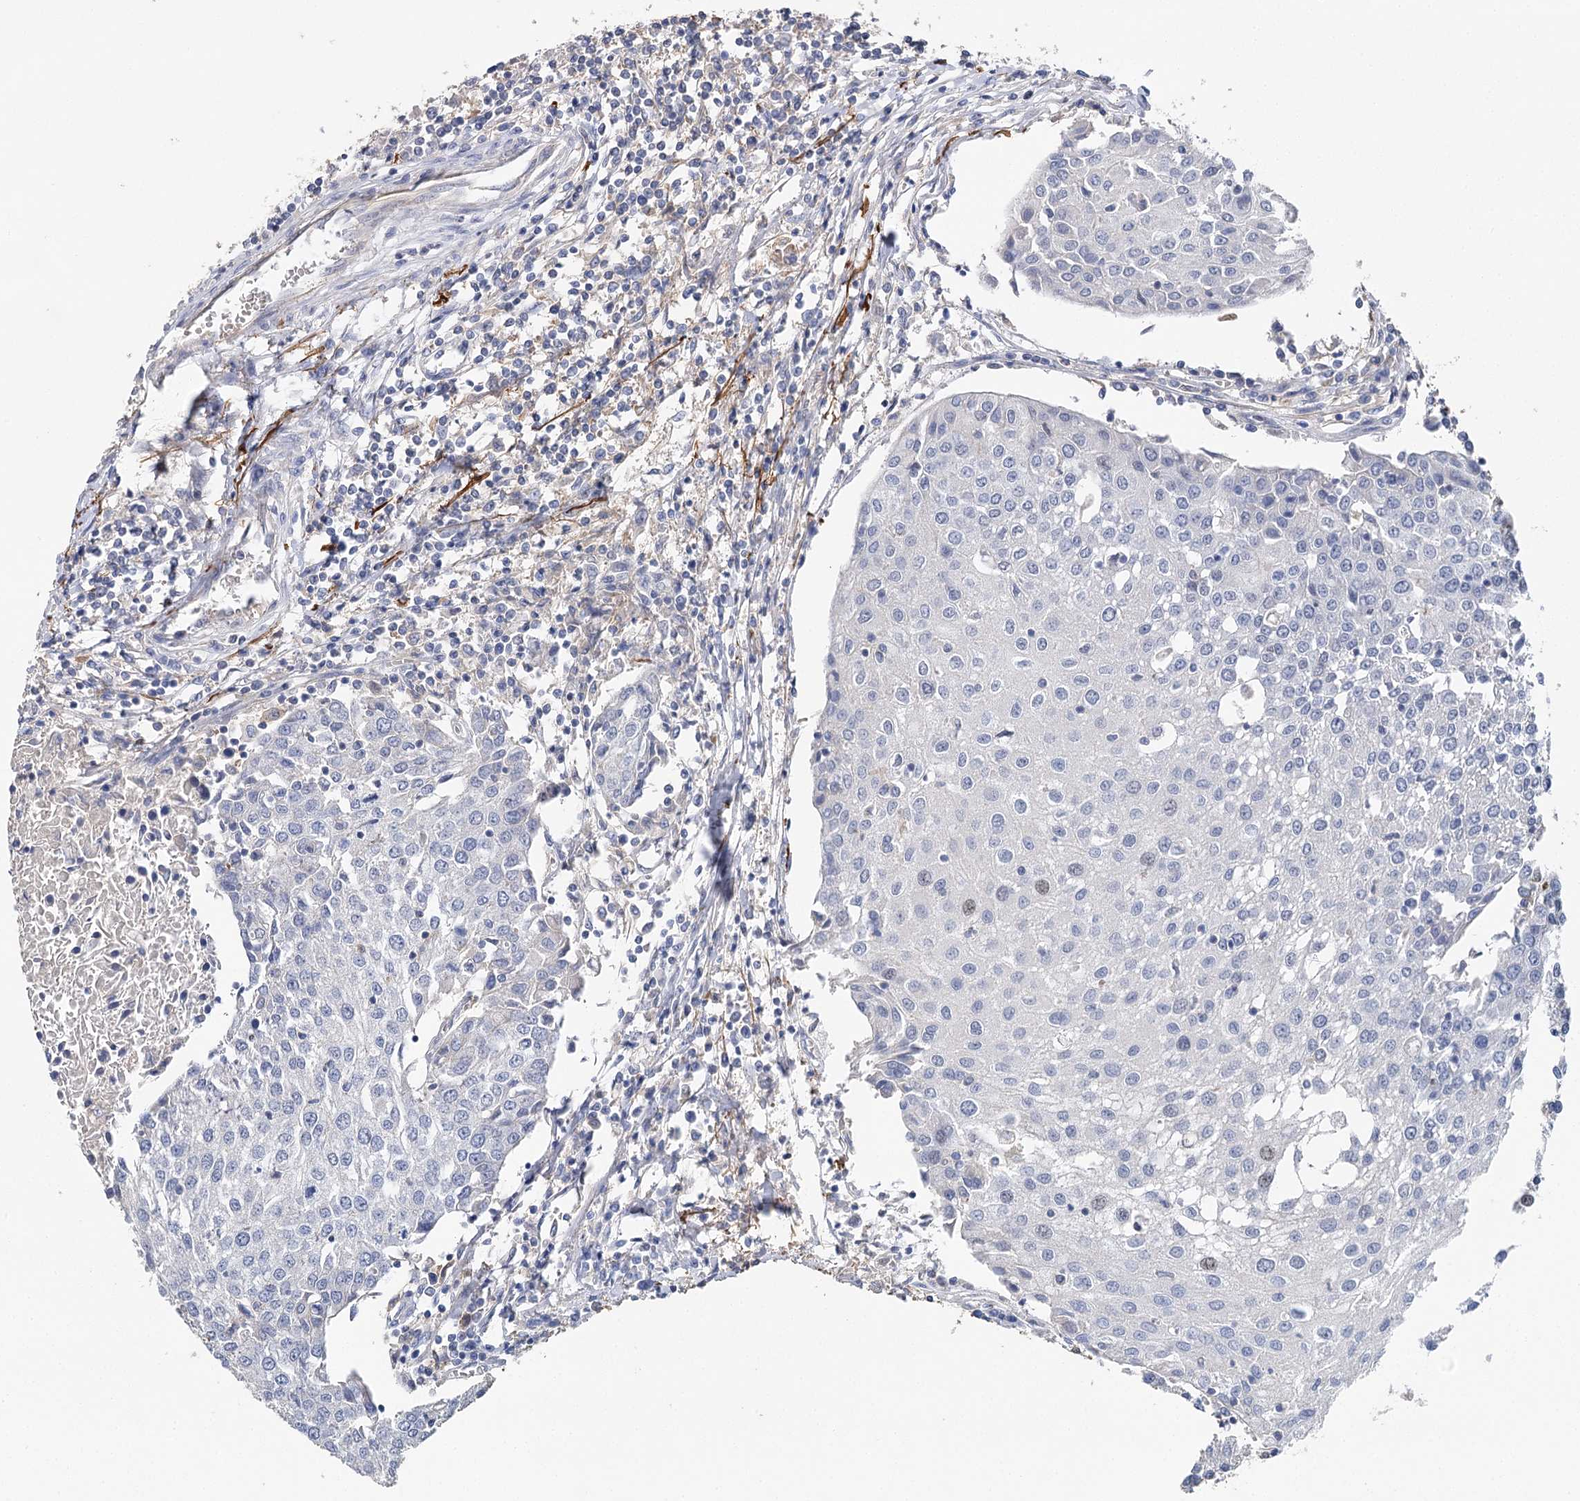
{"staining": {"intensity": "negative", "quantity": "none", "location": "none"}, "tissue": "urothelial cancer", "cell_type": "Tumor cells", "image_type": "cancer", "snomed": [{"axis": "morphology", "description": "Urothelial carcinoma, High grade"}, {"axis": "topography", "description": "Urinary bladder"}], "caption": "DAB (3,3'-diaminobenzidine) immunohistochemical staining of human high-grade urothelial carcinoma demonstrates no significant staining in tumor cells.", "gene": "EPYC", "patient": {"sex": "female", "age": 85}}